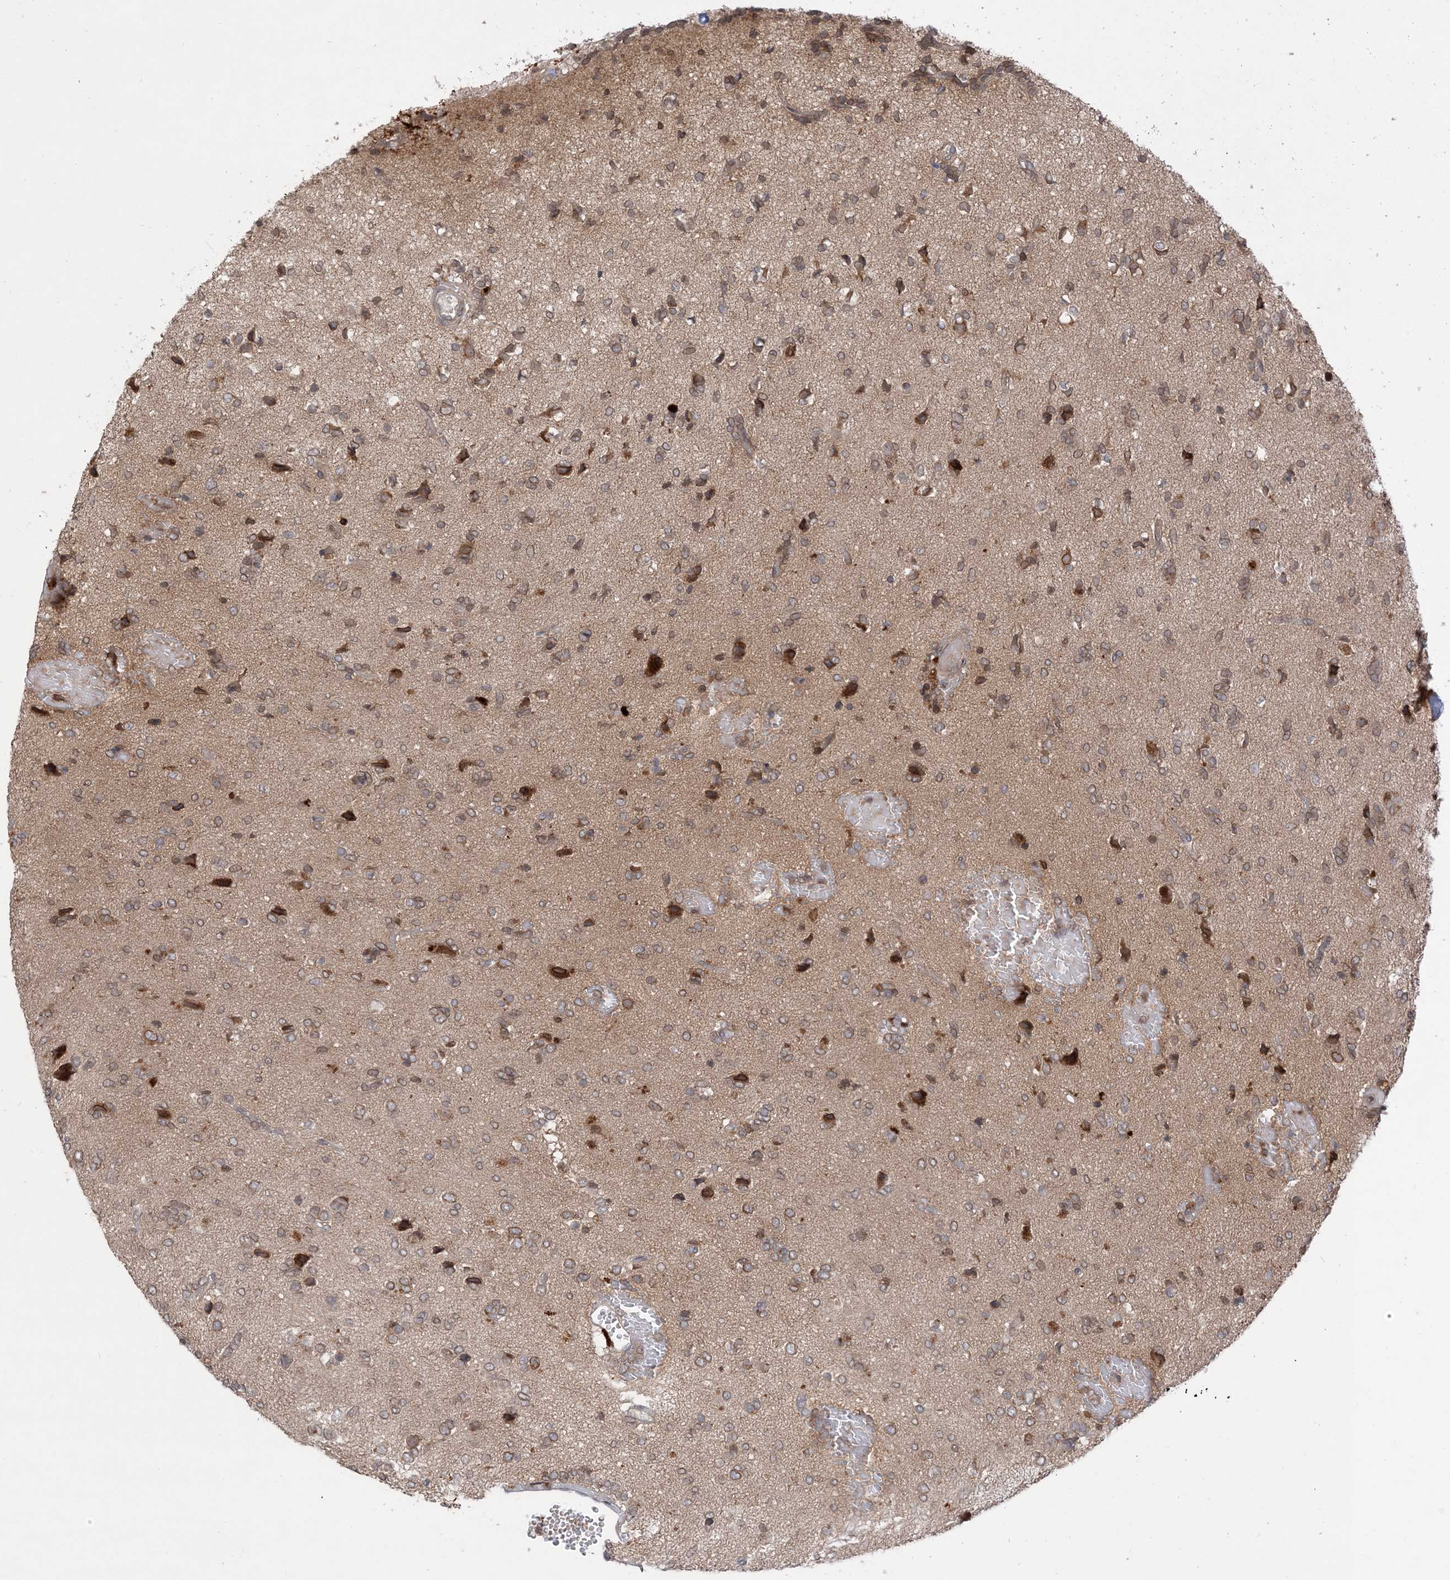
{"staining": {"intensity": "weak", "quantity": ">75%", "location": "cytoplasmic/membranous,nuclear"}, "tissue": "glioma", "cell_type": "Tumor cells", "image_type": "cancer", "snomed": [{"axis": "morphology", "description": "Glioma, malignant, High grade"}, {"axis": "topography", "description": "Brain"}], "caption": "There is low levels of weak cytoplasmic/membranous and nuclear staining in tumor cells of malignant high-grade glioma, as demonstrated by immunohistochemical staining (brown color).", "gene": "NAGK", "patient": {"sex": "female", "age": 59}}